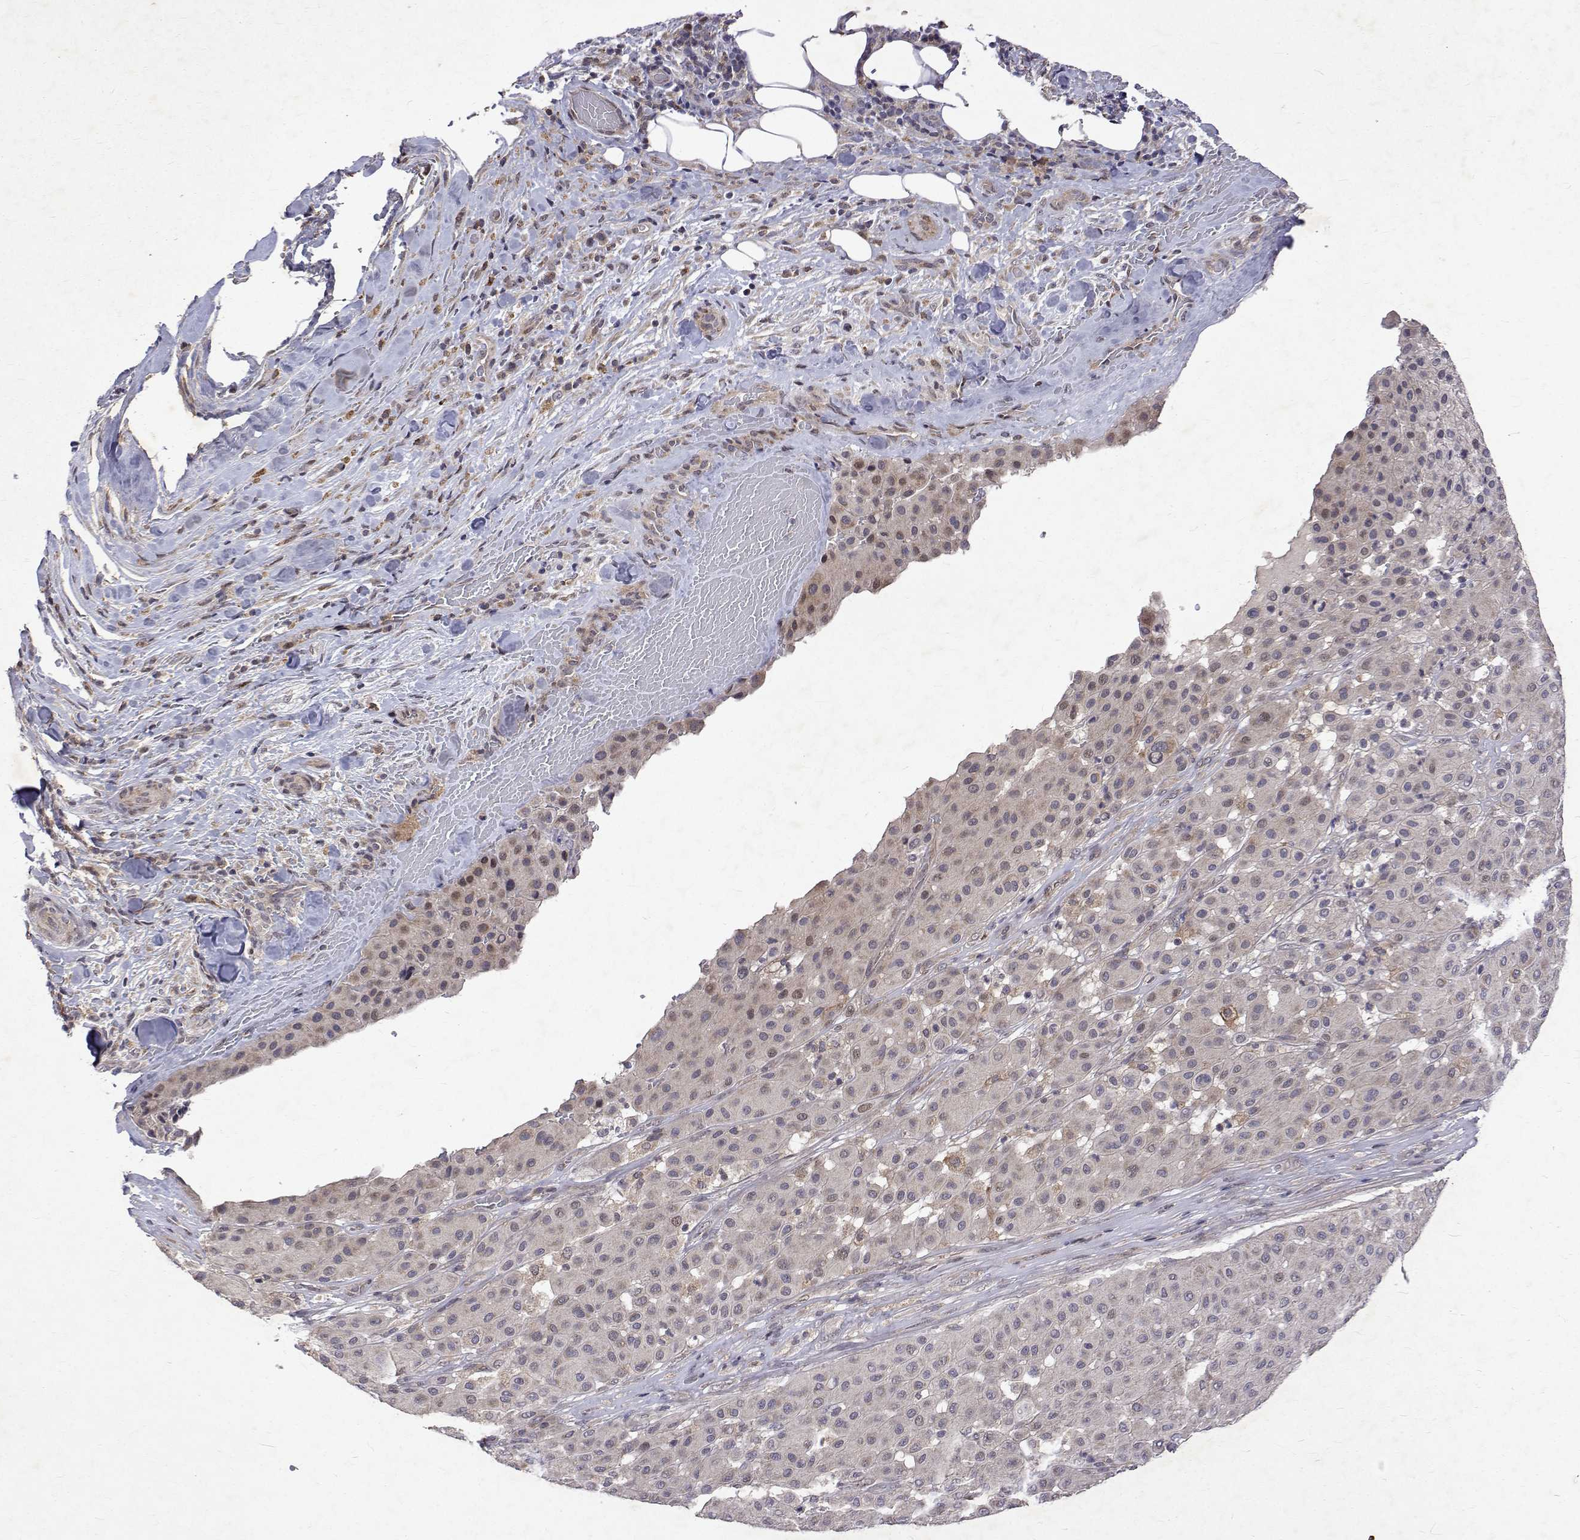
{"staining": {"intensity": "weak", "quantity": "<25%", "location": "cytoplasmic/membranous"}, "tissue": "melanoma", "cell_type": "Tumor cells", "image_type": "cancer", "snomed": [{"axis": "morphology", "description": "Malignant melanoma, Metastatic site"}, {"axis": "topography", "description": "Smooth muscle"}], "caption": "DAB immunohistochemical staining of malignant melanoma (metastatic site) displays no significant positivity in tumor cells.", "gene": "ALKBH8", "patient": {"sex": "male", "age": 41}}